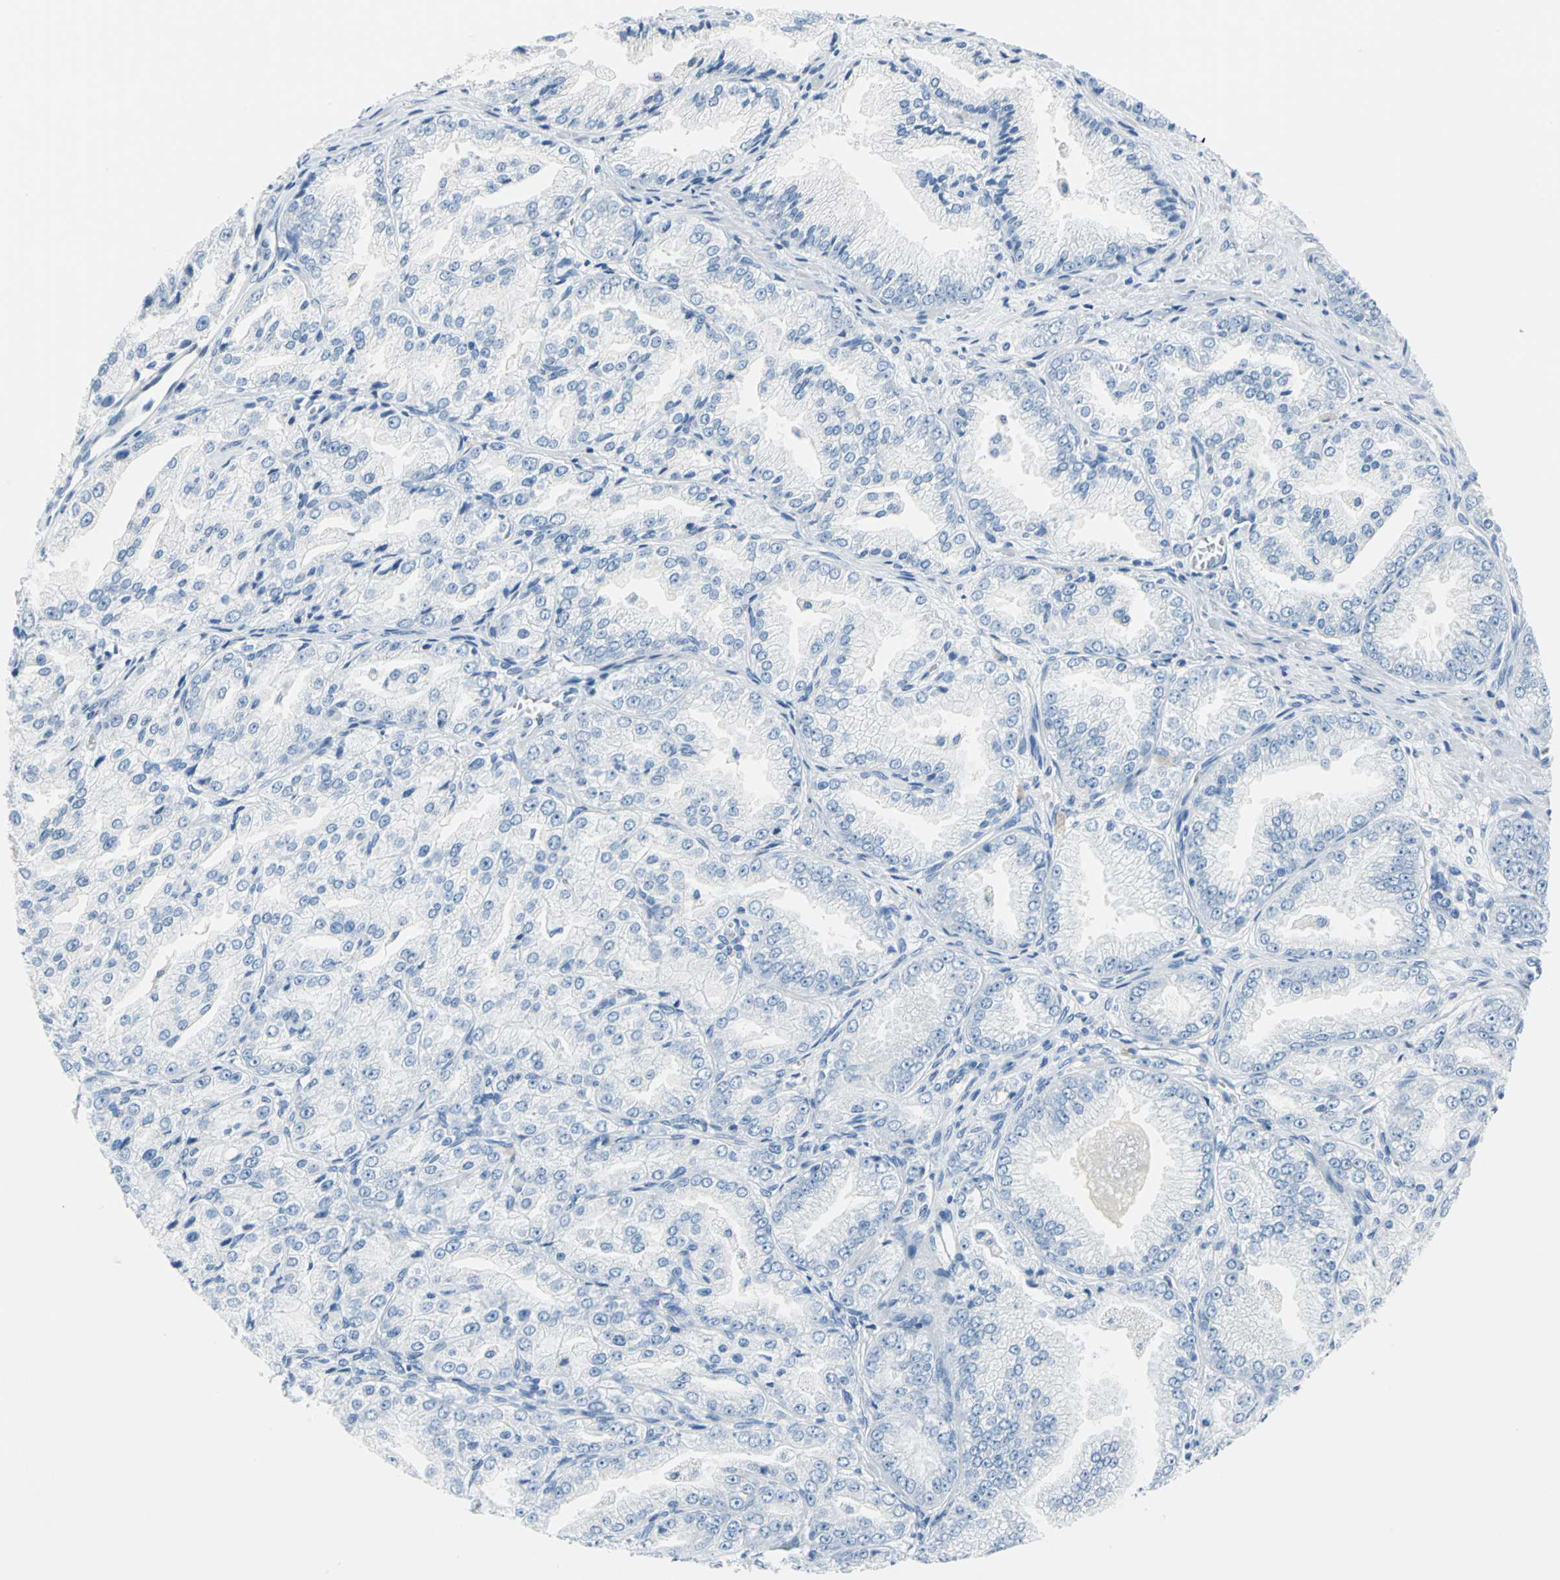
{"staining": {"intensity": "negative", "quantity": "none", "location": "none"}, "tissue": "prostate cancer", "cell_type": "Tumor cells", "image_type": "cancer", "snomed": [{"axis": "morphology", "description": "Adenocarcinoma, High grade"}, {"axis": "topography", "description": "Prostate"}], "caption": "There is no significant expression in tumor cells of prostate cancer. The staining is performed using DAB brown chromogen with nuclei counter-stained in using hematoxylin.", "gene": "SFN", "patient": {"sex": "male", "age": 61}}